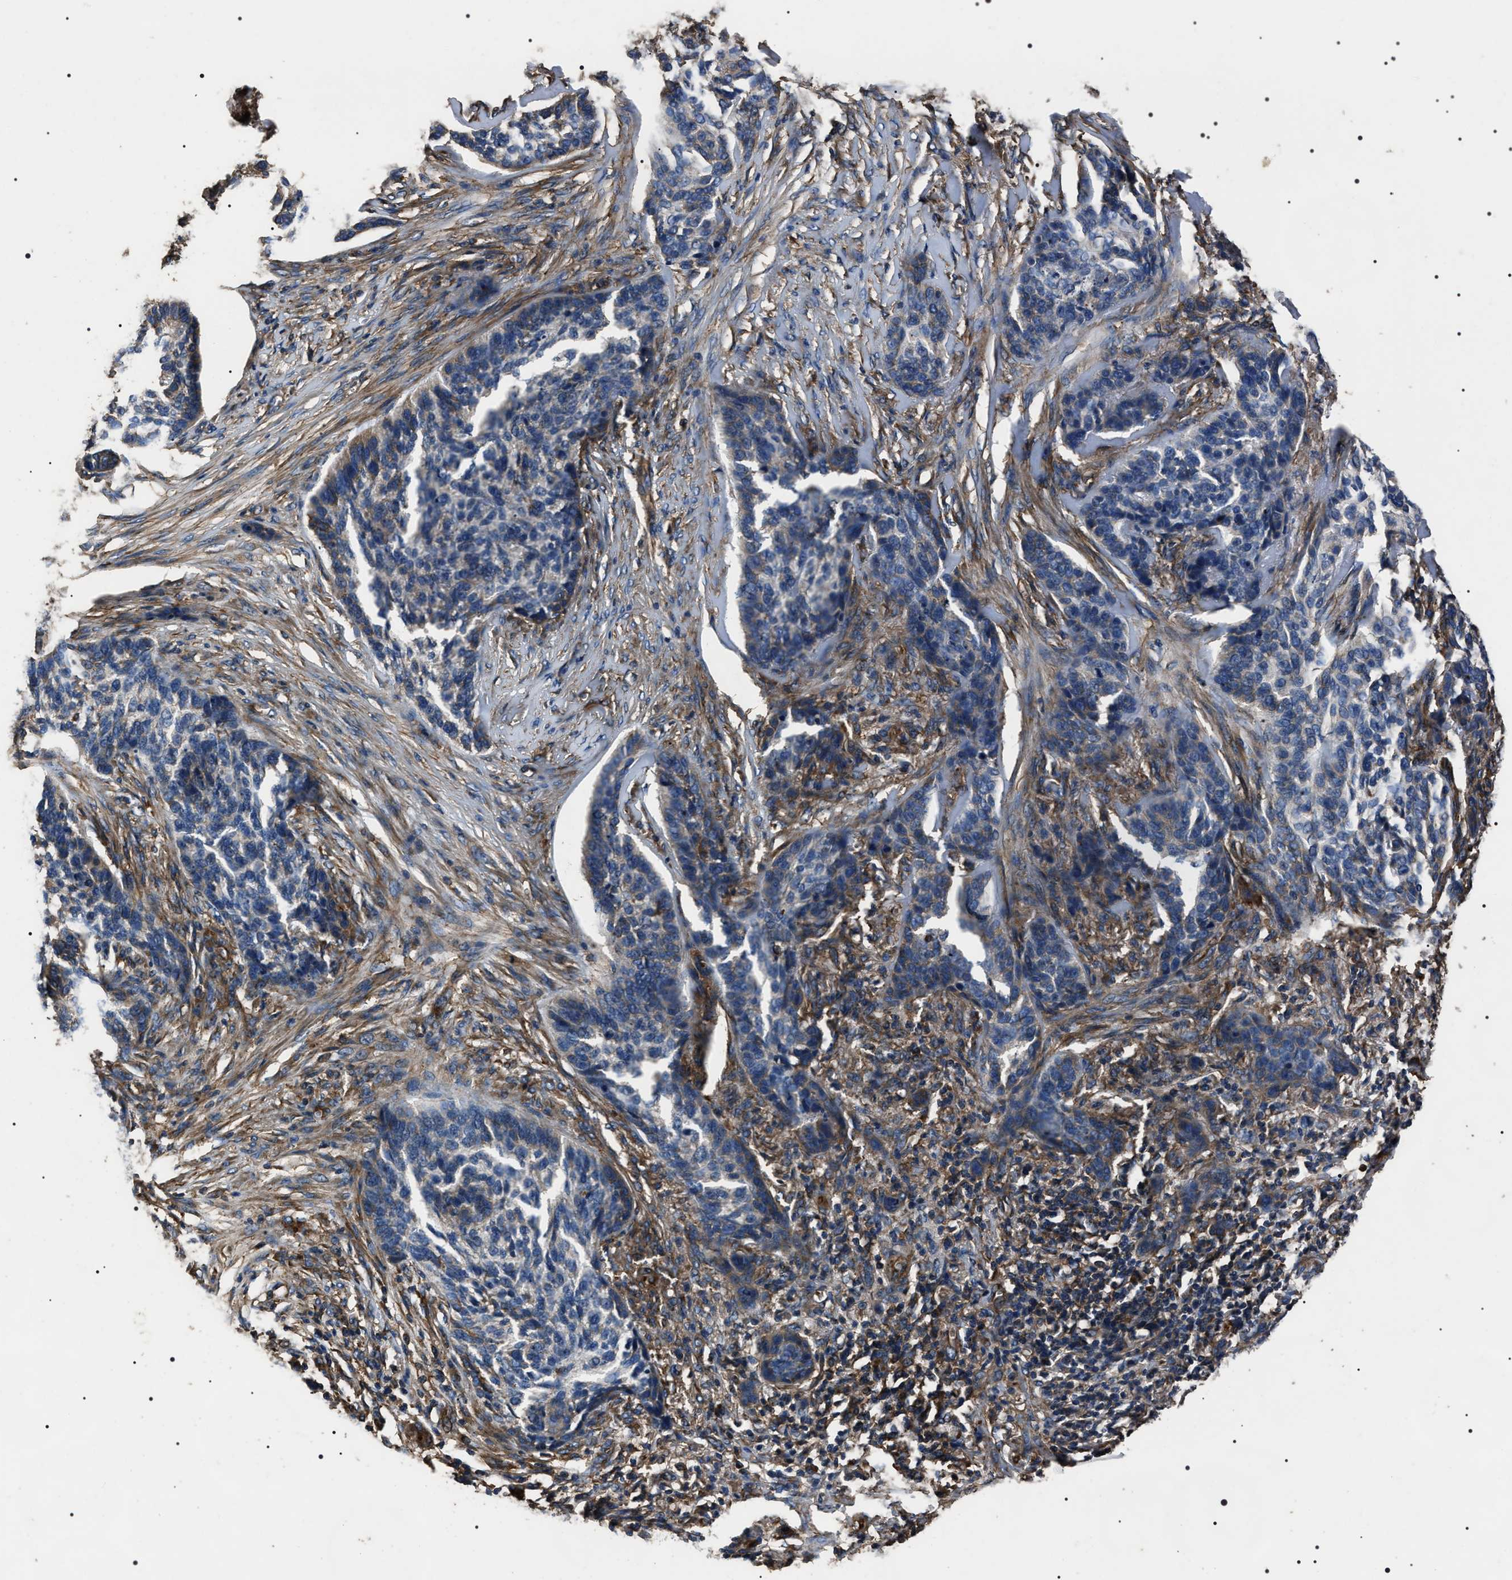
{"staining": {"intensity": "weak", "quantity": "25%-75%", "location": "cytoplasmic/membranous"}, "tissue": "skin cancer", "cell_type": "Tumor cells", "image_type": "cancer", "snomed": [{"axis": "morphology", "description": "Basal cell carcinoma"}, {"axis": "topography", "description": "Skin"}], "caption": "High-magnification brightfield microscopy of skin basal cell carcinoma stained with DAB (3,3'-diaminobenzidine) (brown) and counterstained with hematoxylin (blue). tumor cells exhibit weak cytoplasmic/membranous expression is present in approximately25%-75% of cells. (brown staining indicates protein expression, while blue staining denotes nuclei).", "gene": "HSCB", "patient": {"sex": "male", "age": 85}}